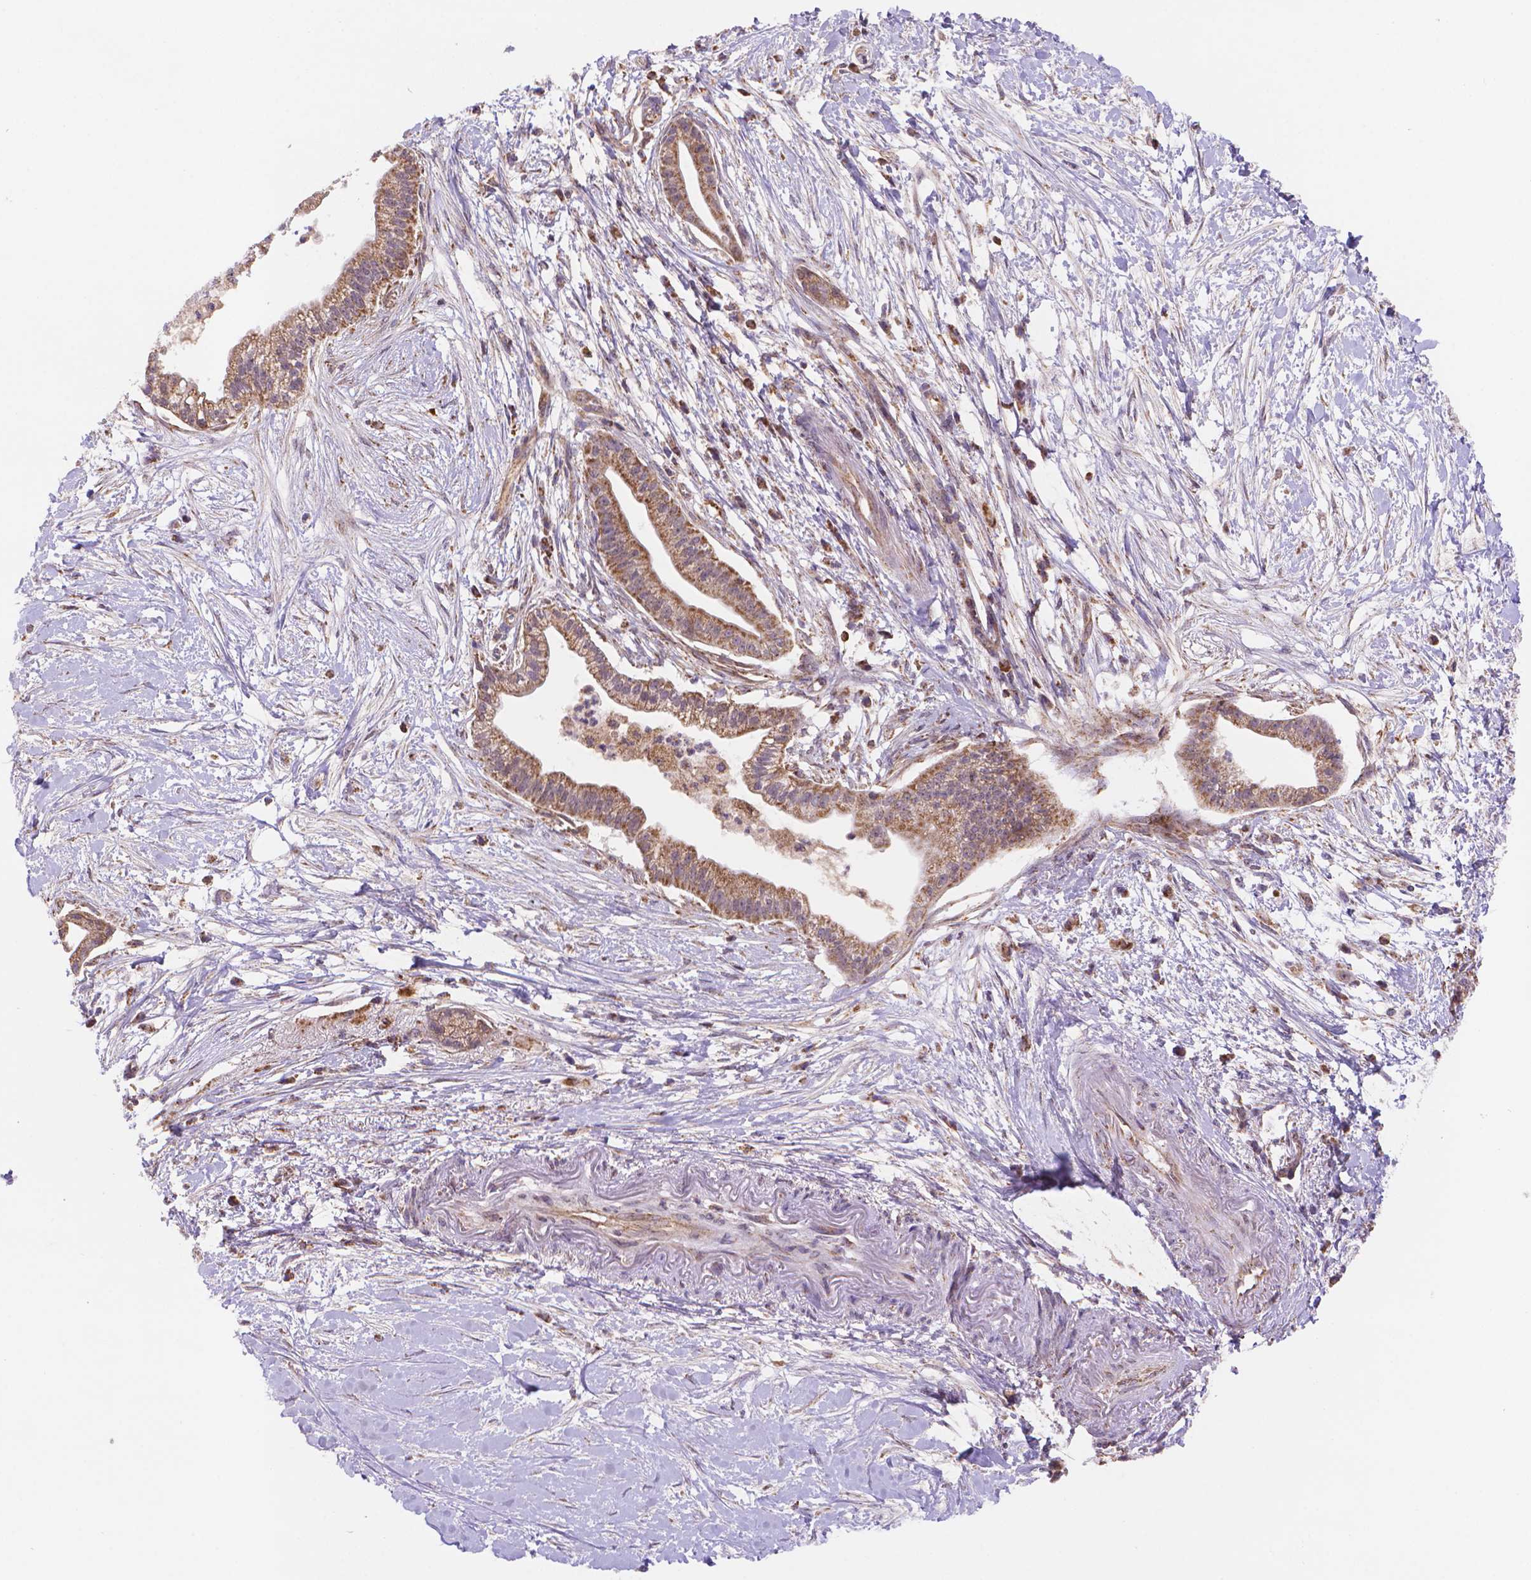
{"staining": {"intensity": "moderate", "quantity": ">75%", "location": "cytoplasmic/membranous"}, "tissue": "pancreatic cancer", "cell_type": "Tumor cells", "image_type": "cancer", "snomed": [{"axis": "morphology", "description": "Normal tissue, NOS"}, {"axis": "morphology", "description": "Adenocarcinoma, NOS"}, {"axis": "topography", "description": "Lymph node"}, {"axis": "topography", "description": "Pancreas"}], "caption": "Protein staining displays moderate cytoplasmic/membranous positivity in about >75% of tumor cells in adenocarcinoma (pancreatic).", "gene": "CYYR1", "patient": {"sex": "female", "age": 58}}